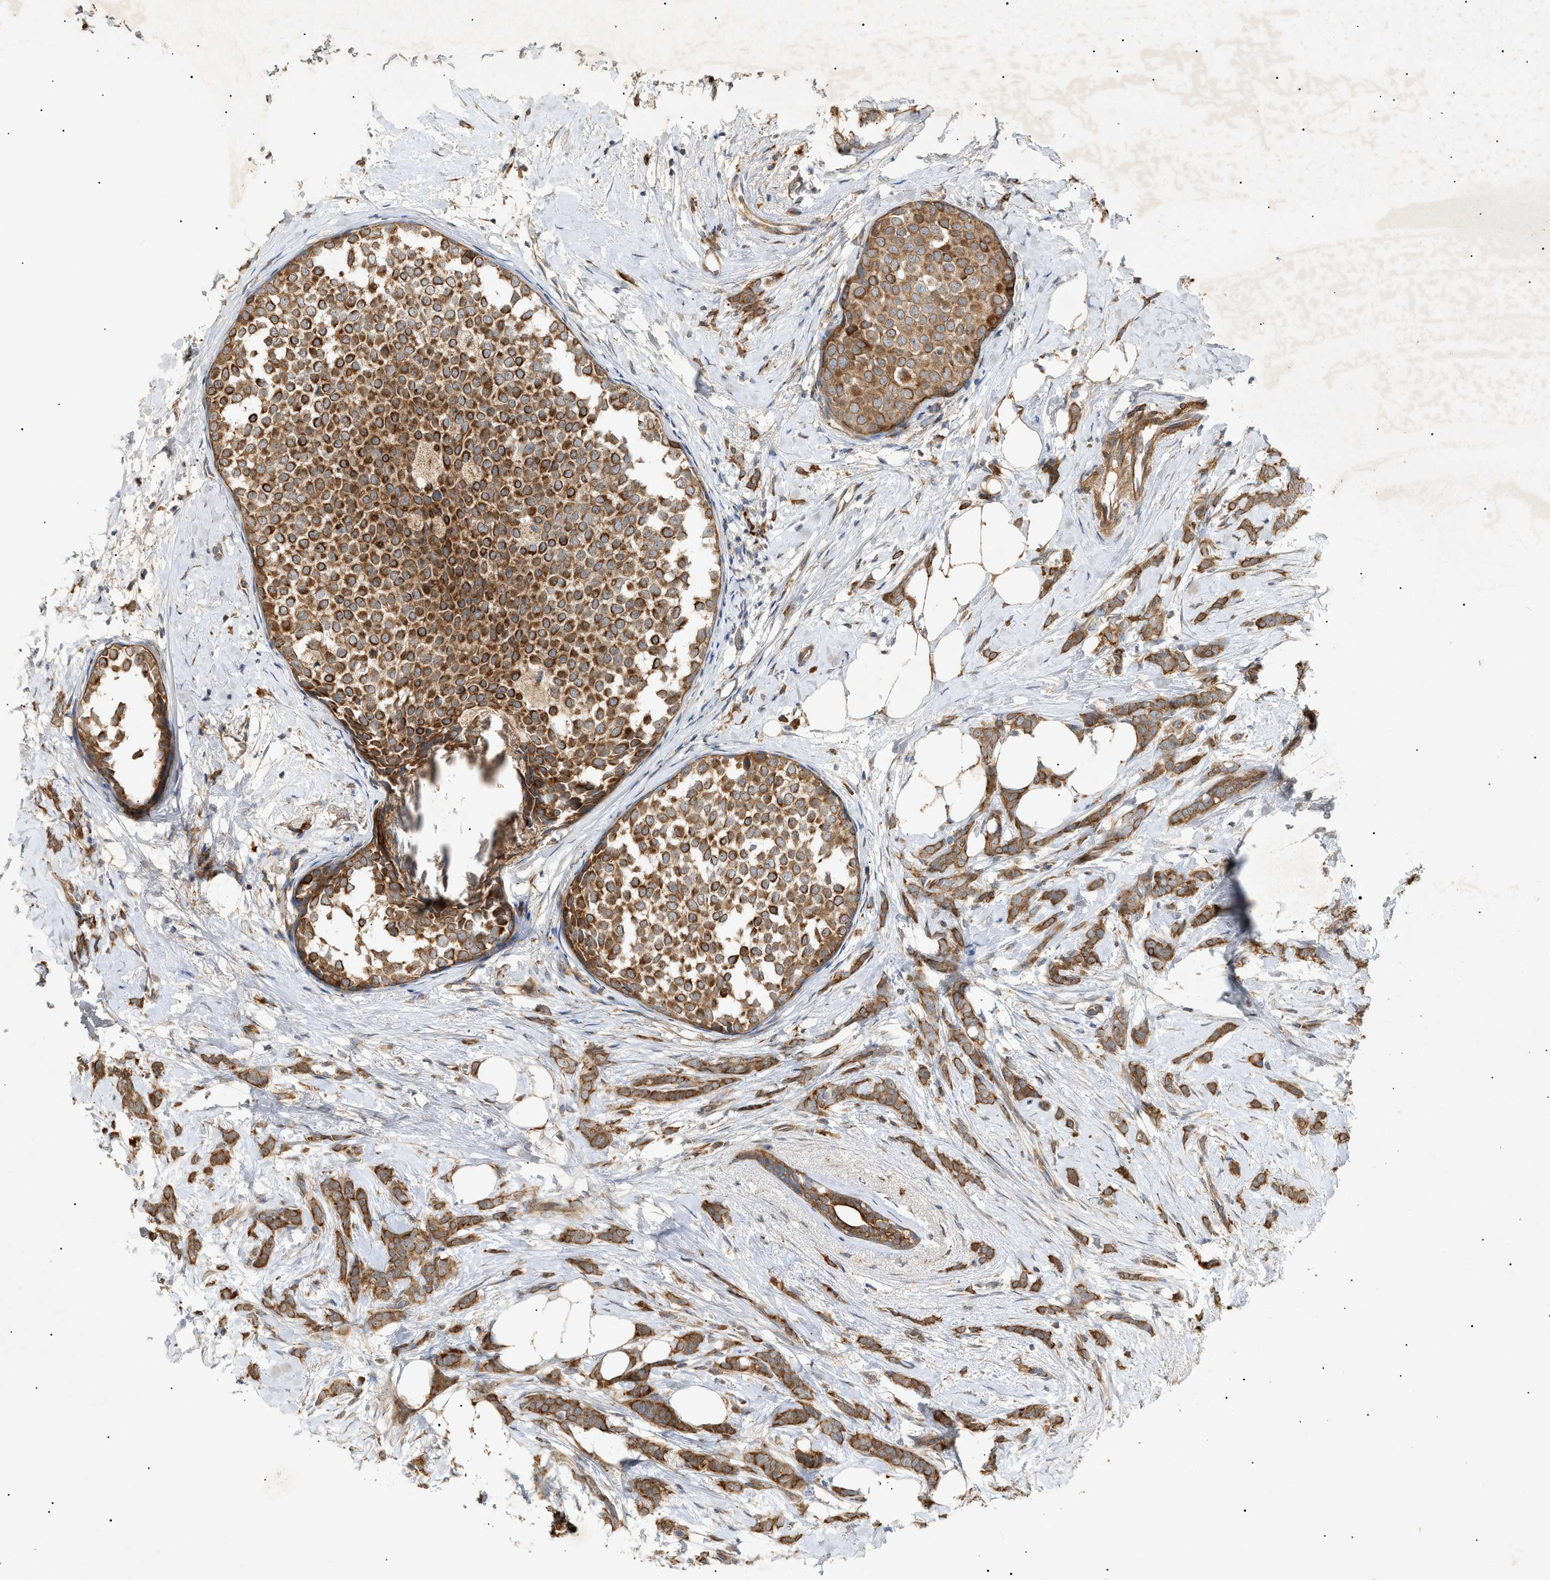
{"staining": {"intensity": "strong", "quantity": ">75%", "location": "cytoplasmic/membranous"}, "tissue": "breast cancer", "cell_type": "Tumor cells", "image_type": "cancer", "snomed": [{"axis": "morphology", "description": "Lobular carcinoma, in situ"}, {"axis": "morphology", "description": "Lobular carcinoma"}, {"axis": "topography", "description": "Breast"}], "caption": "Protein expression analysis of lobular carcinoma (breast) reveals strong cytoplasmic/membranous expression in about >75% of tumor cells.", "gene": "MTCH1", "patient": {"sex": "female", "age": 41}}